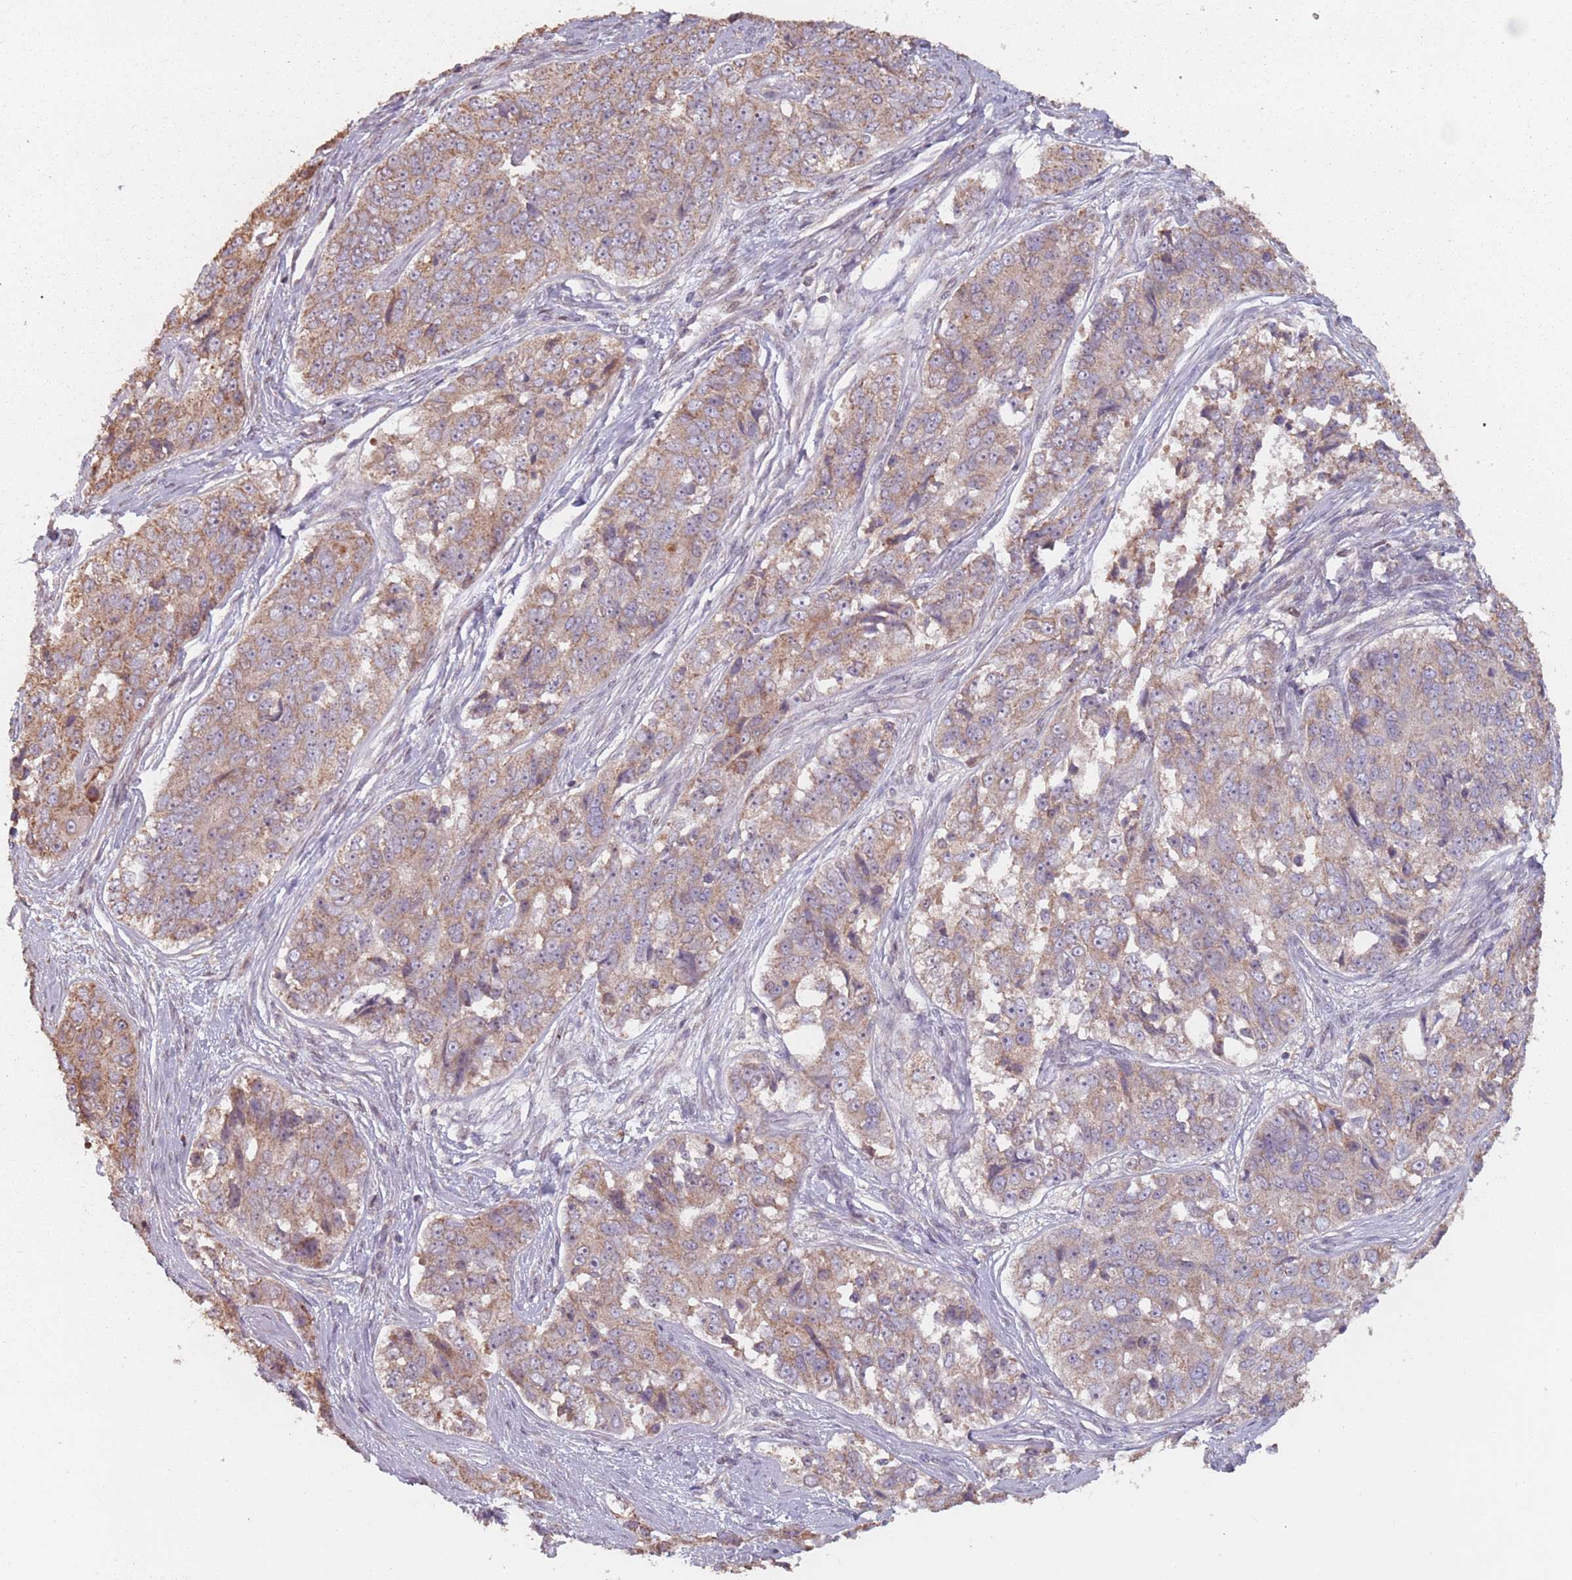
{"staining": {"intensity": "moderate", "quantity": ">75%", "location": "cytoplasmic/membranous"}, "tissue": "ovarian cancer", "cell_type": "Tumor cells", "image_type": "cancer", "snomed": [{"axis": "morphology", "description": "Carcinoma, endometroid"}, {"axis": "topography", "description": "Ovary"}], "caption": "Ovarian endometroid carcinoma tissue shows moderate cytoplasmic/membranous staining in approximately >75% of tumor cells", "gene": "VPS52", "patient": {"sex": "female", "age": 51}}